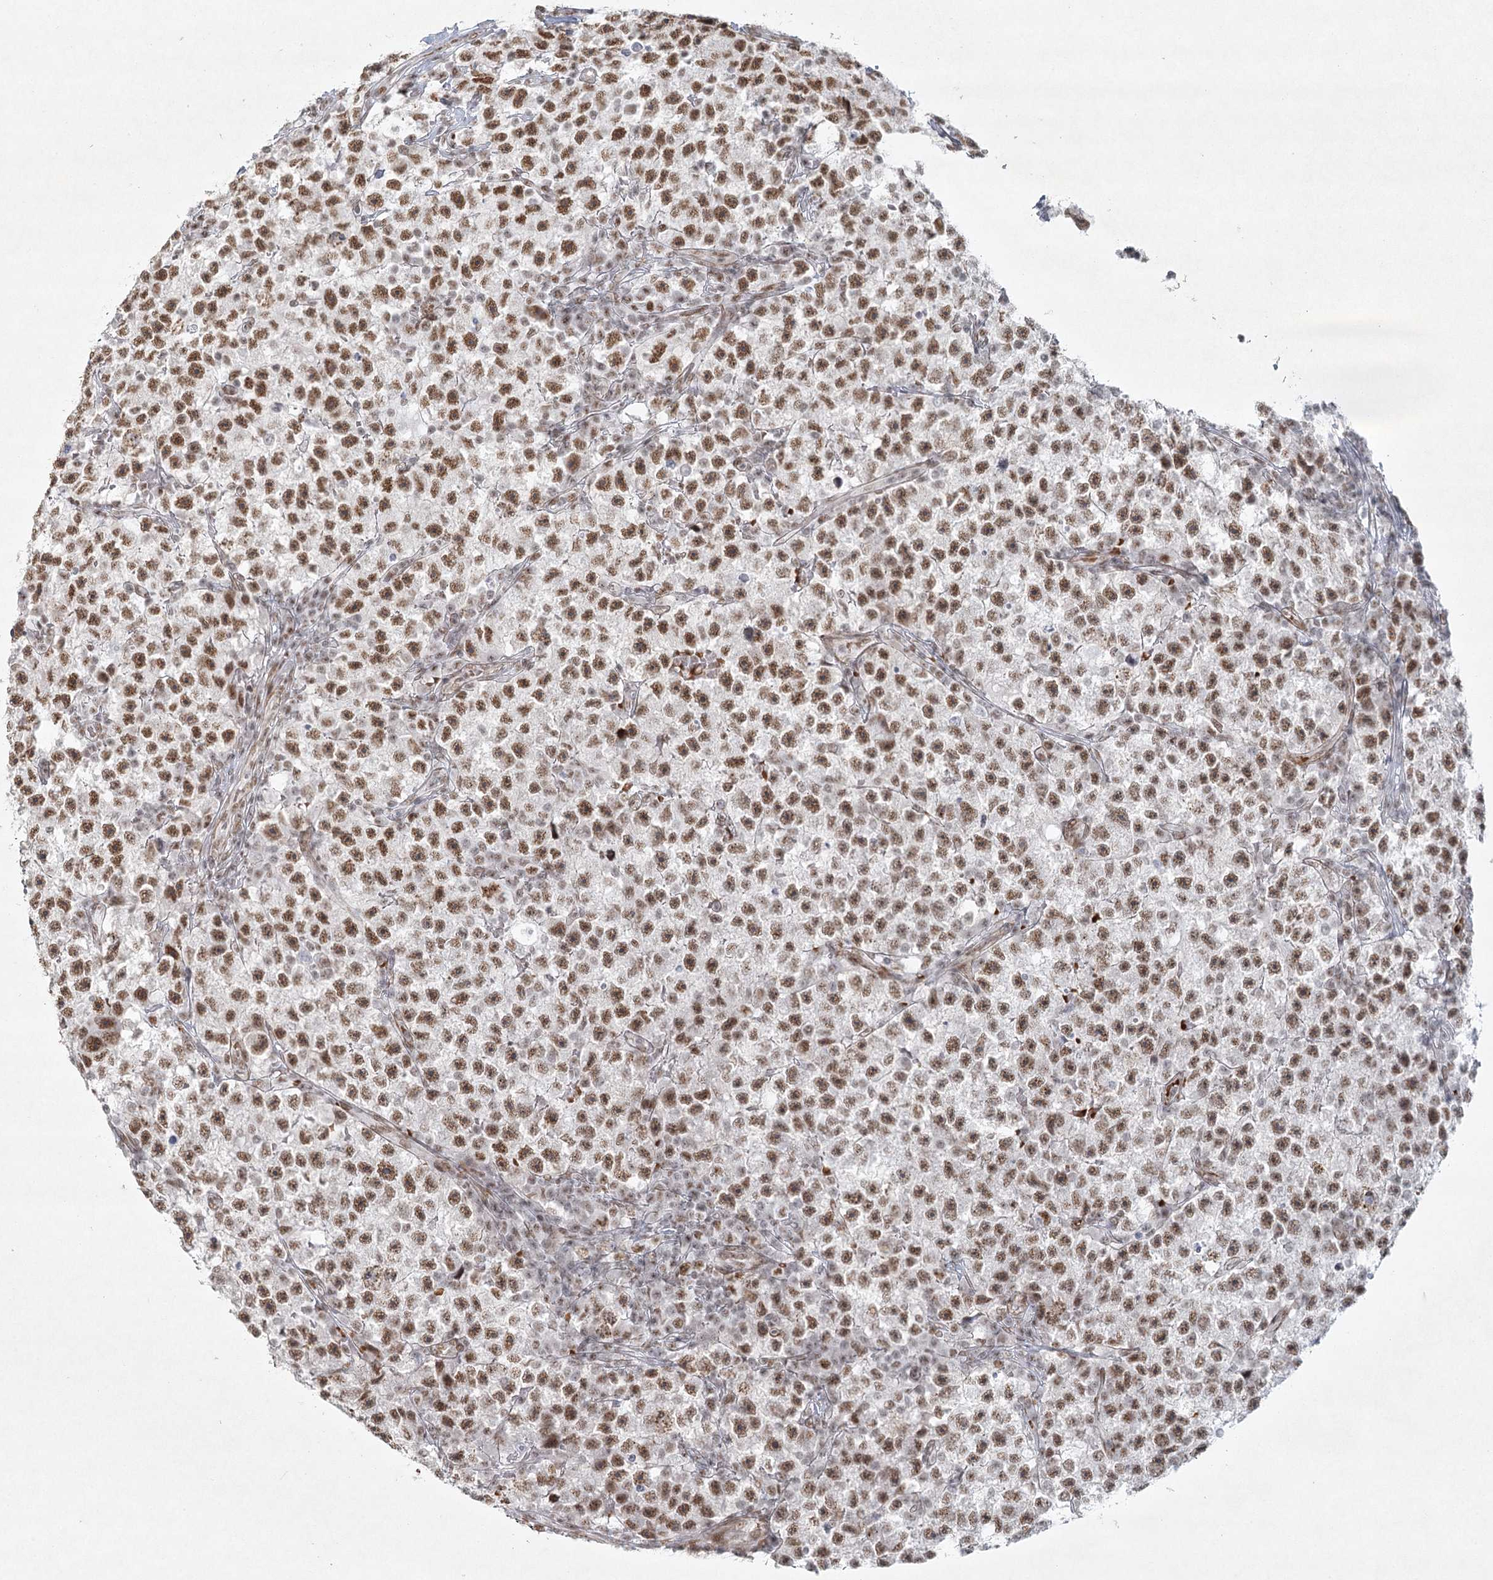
{"staining": {"intensity": "moderate", "quantity": ">75%", "location": "nuclear"}, "tissue": "testis cancer", "cell_type": "Tumor cells", "image_type": "cancer", "snomed": [{"axis": "morphology", "description": "Seminoma, NOS"}, {"axis": "topography", "description": "Testis"}], "caption": "A brown stain labels moderate nuclear expression of a protein in human testis cancer tumor cells. (DAB IHC with brightfield microscopy, high magnification).", "gene": "U2SURP", "patient": {"sex": "male", "age": 22}}